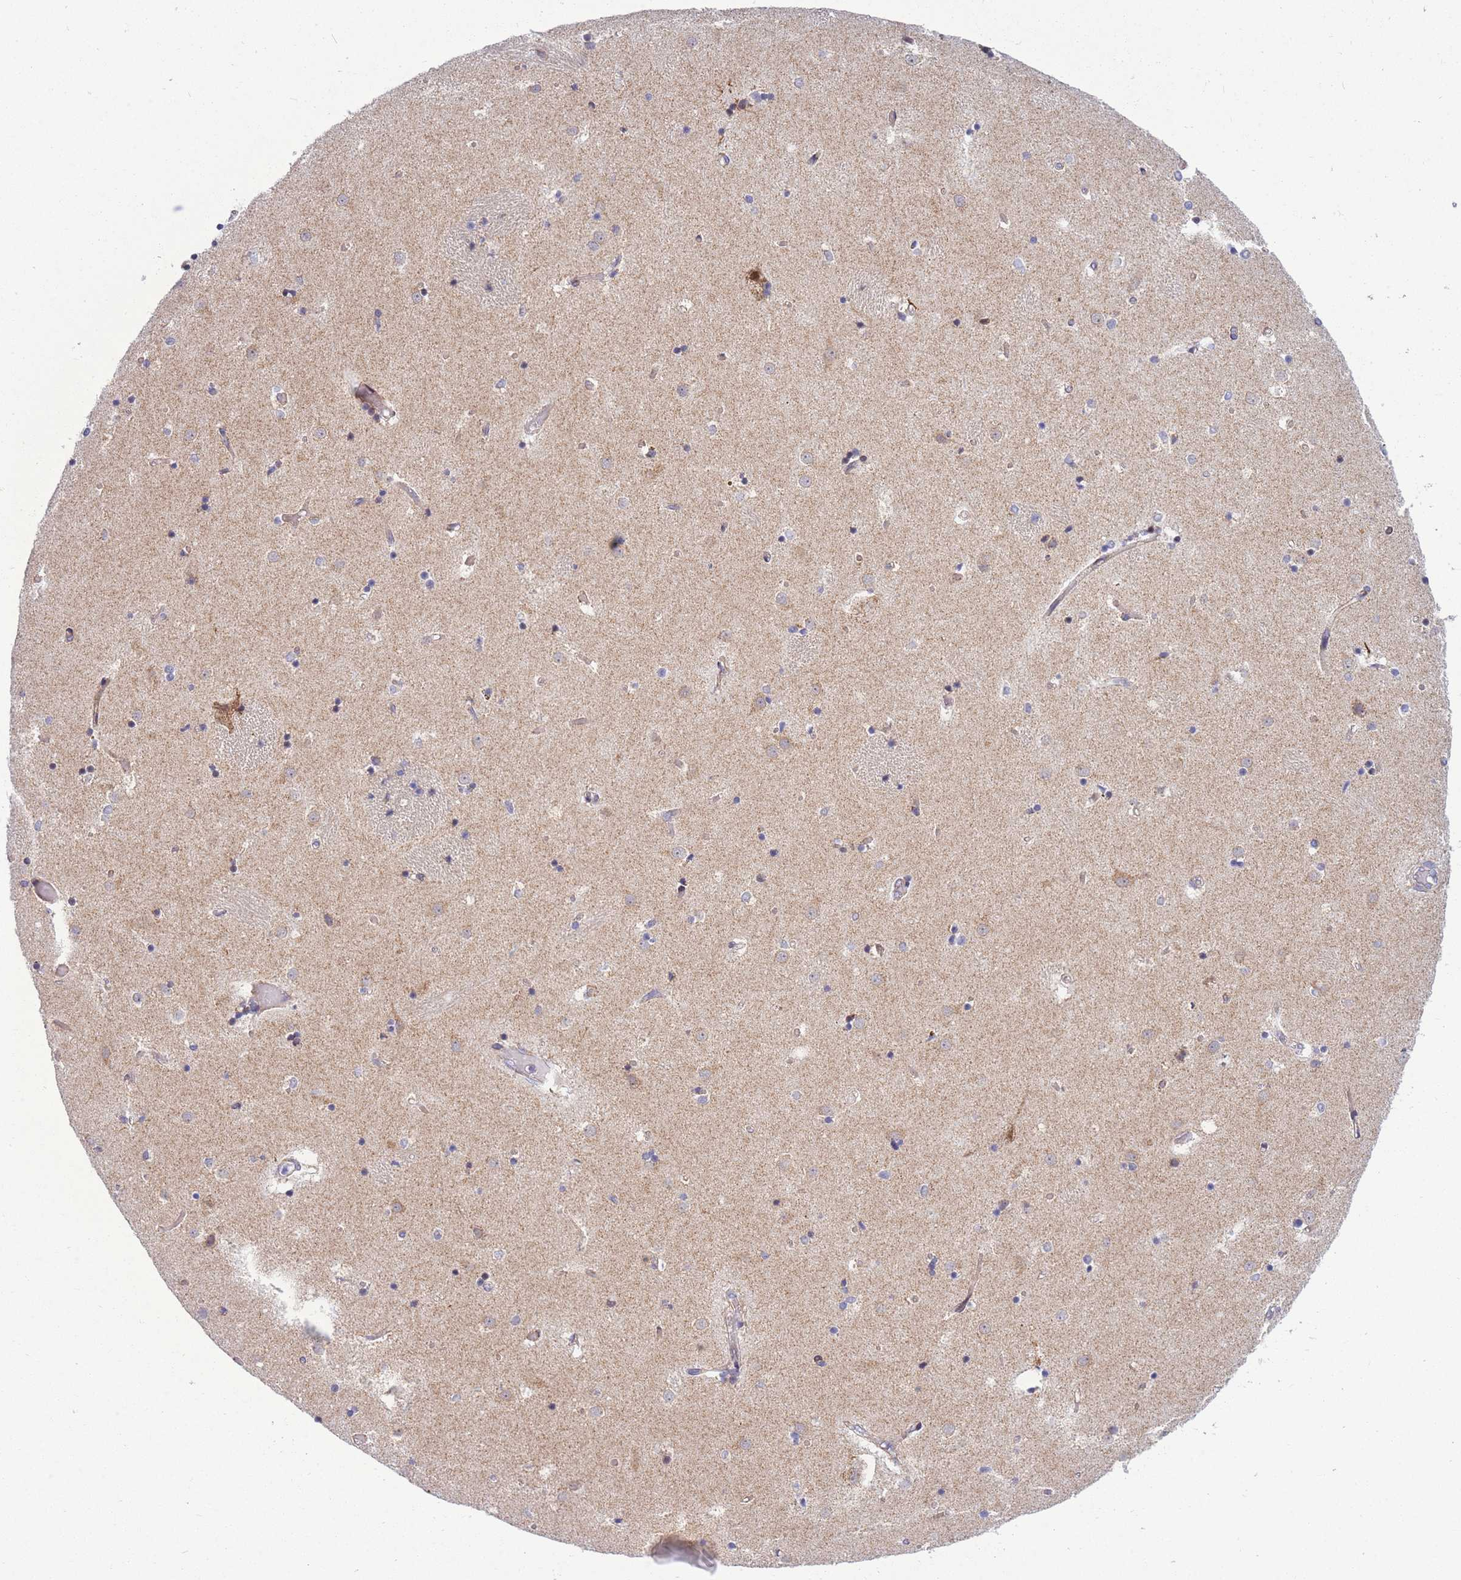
{"staining": {"intensity": "negative", "quantity": "none", "location": "none"}, "tissue": "caudate", "cell_type": "Glial cells", "image_type": "normal", "snomed": [{"axis": "morphology", "description": "Normal tissue, NOS"}, {"axis": "topography", "description": "Lateral ventricle wall"}], "caption": "Immunohistochemistry histopathology image of normal caudate: human caudate stained with DAB (3,3'-diaminobenzidine) shows no significant protein expression in glial cells.", "gene": "HSPE1", "patient": {"sex": "female", "age": 52}}